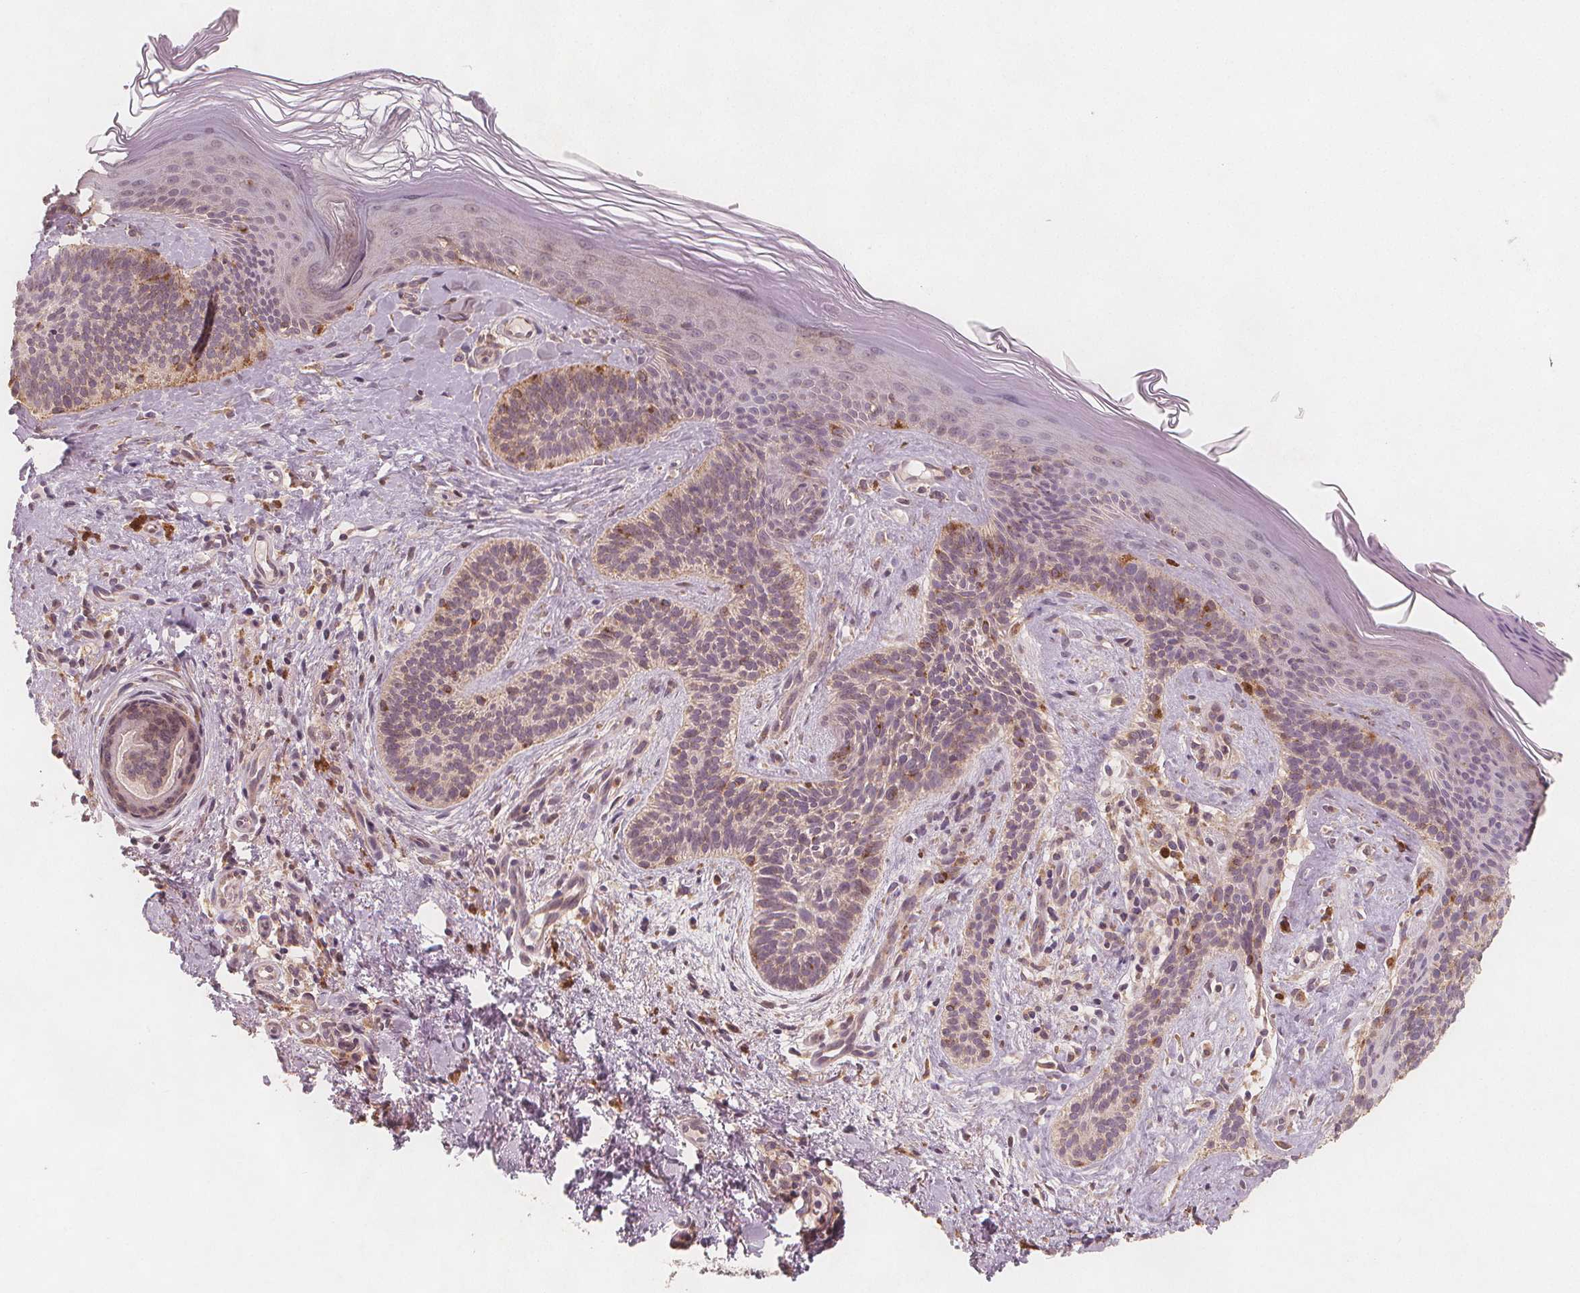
{"staining": {"intensity": "negative", "quantity": "none", "location": "none"}, "tissue": "skin cancer", "cell_type": "Tumor cells", "image_type": "cancer", "snomed": [{"axis": "morphology", "description": "Basal cell carcinoma"}, {"axis": "topography", "description": "Skin"}], "caption": "Tumor cells are negative for brown protein staining in skin cancer (basal cell carcinoma).", "gene": "NCSTN", "patient": {"sex": "male", "age": 79}}